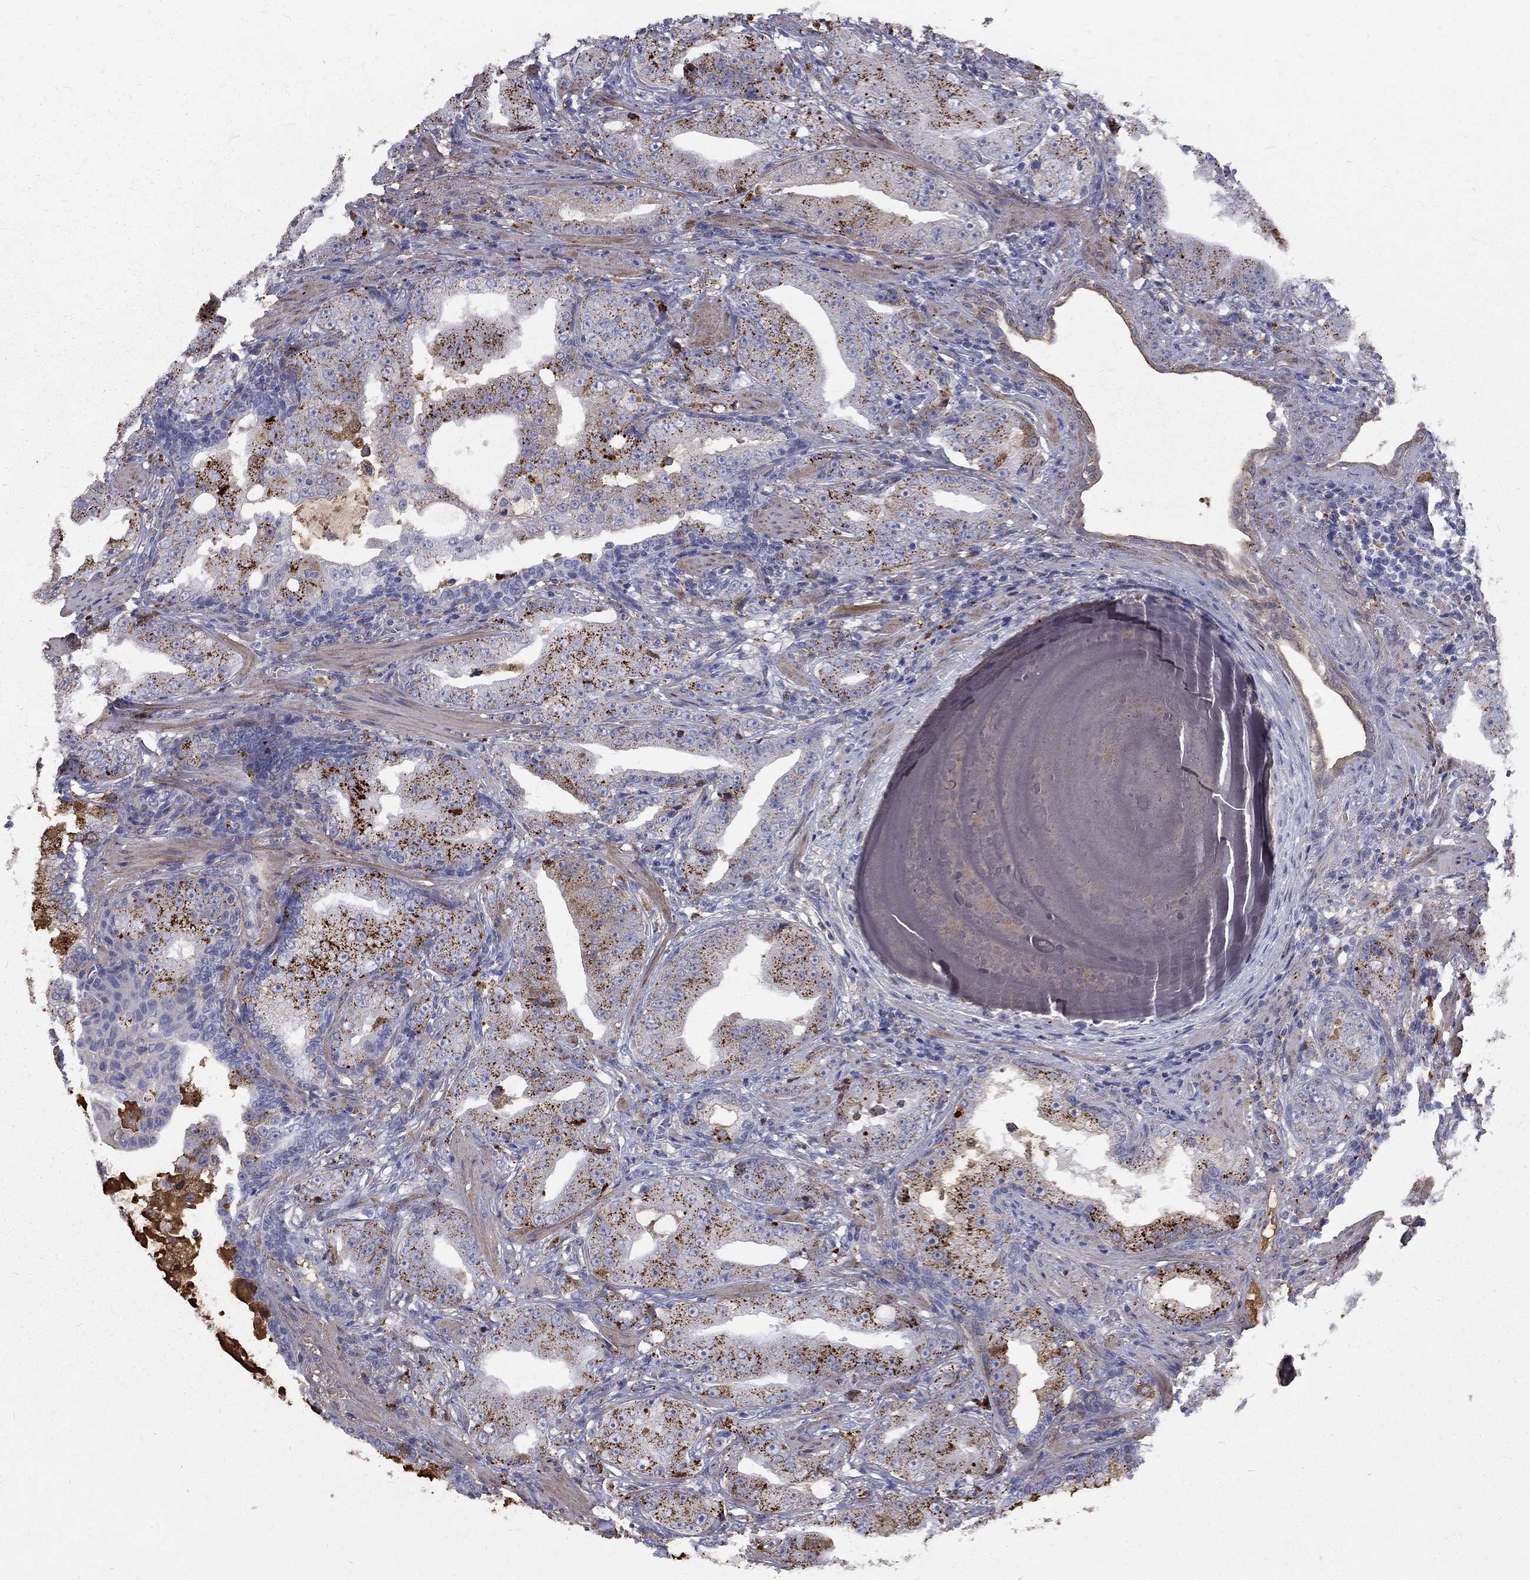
{"staining": {"intensity": "strong", "quantity": ">75%", "location": "cytoplasmic/membranous"}, "tissue": "prostate cancer", "cell_type": "Tumor cells", "image_type": "cancer", "snomed": [{"axis": "morphology", "description": "Adenocarcinoma, Low grade"}, {"axis": "topography", "description": "Prostate"}], "caption": "Prostate low-grade adenocarcinoma stained for a protein shows strong cytoplasmic/membranous positivity in tumor cells.", "gene": "EPDR1", "patient": {"sex": "male", "age": 62}}